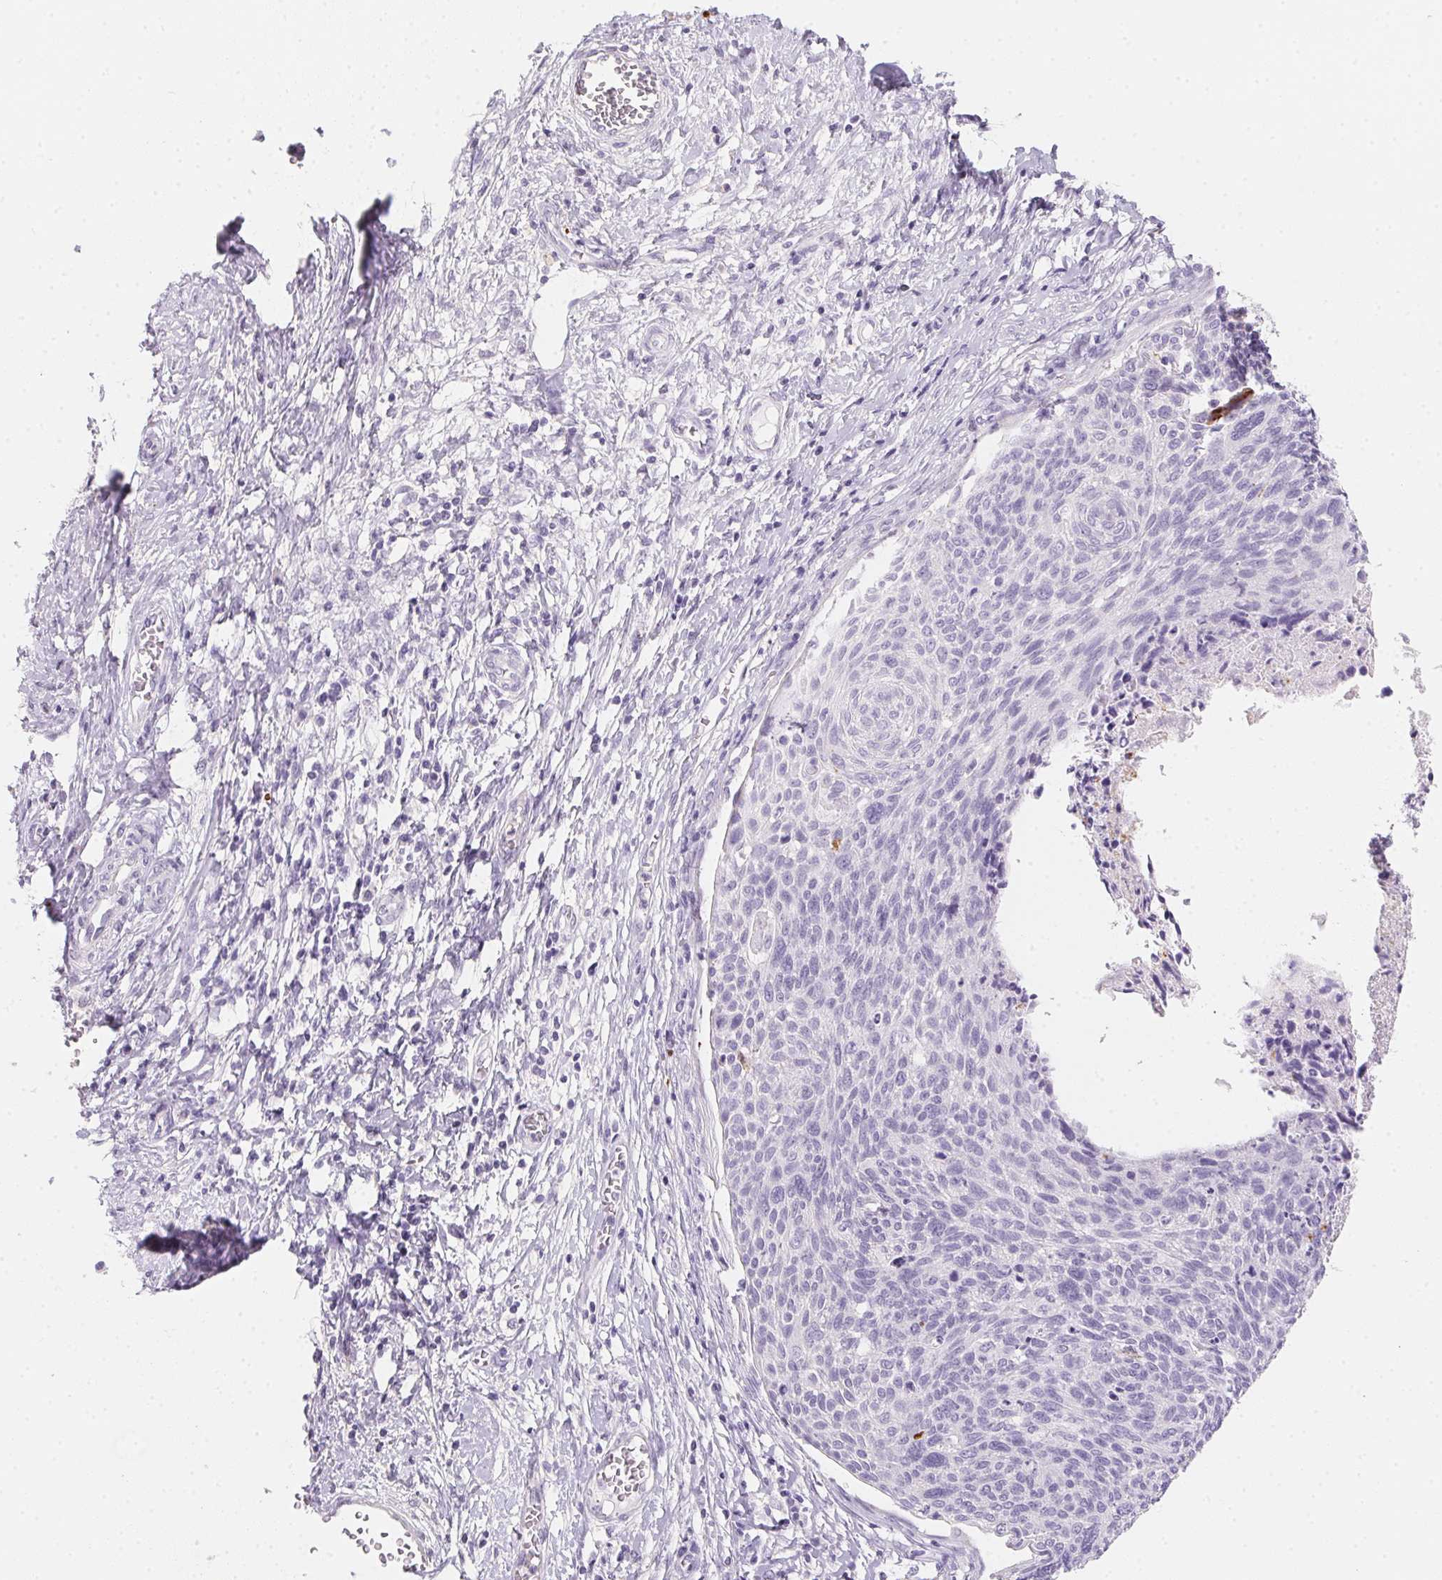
{"staining": {"intensity": "negative", "quantity": "none", "location": "none"}, "tissue": "cervical cancer", "cell_type": "Tumor cells", "image_type": "cancer", "snomed": [{"axis": "morphology", "description": "Squamous cell carcinoma, NOS"}, {"axis": "topography", "description": "Cervix"}], "caption": "A high-resolution image shows immunohistochemistry (IHC) staining of squamous cell carcinoma (cervical), which shows no significant expression in tumor cells.", "gene": "MYL4", "patient": {"sex": "female", "age": 49}}